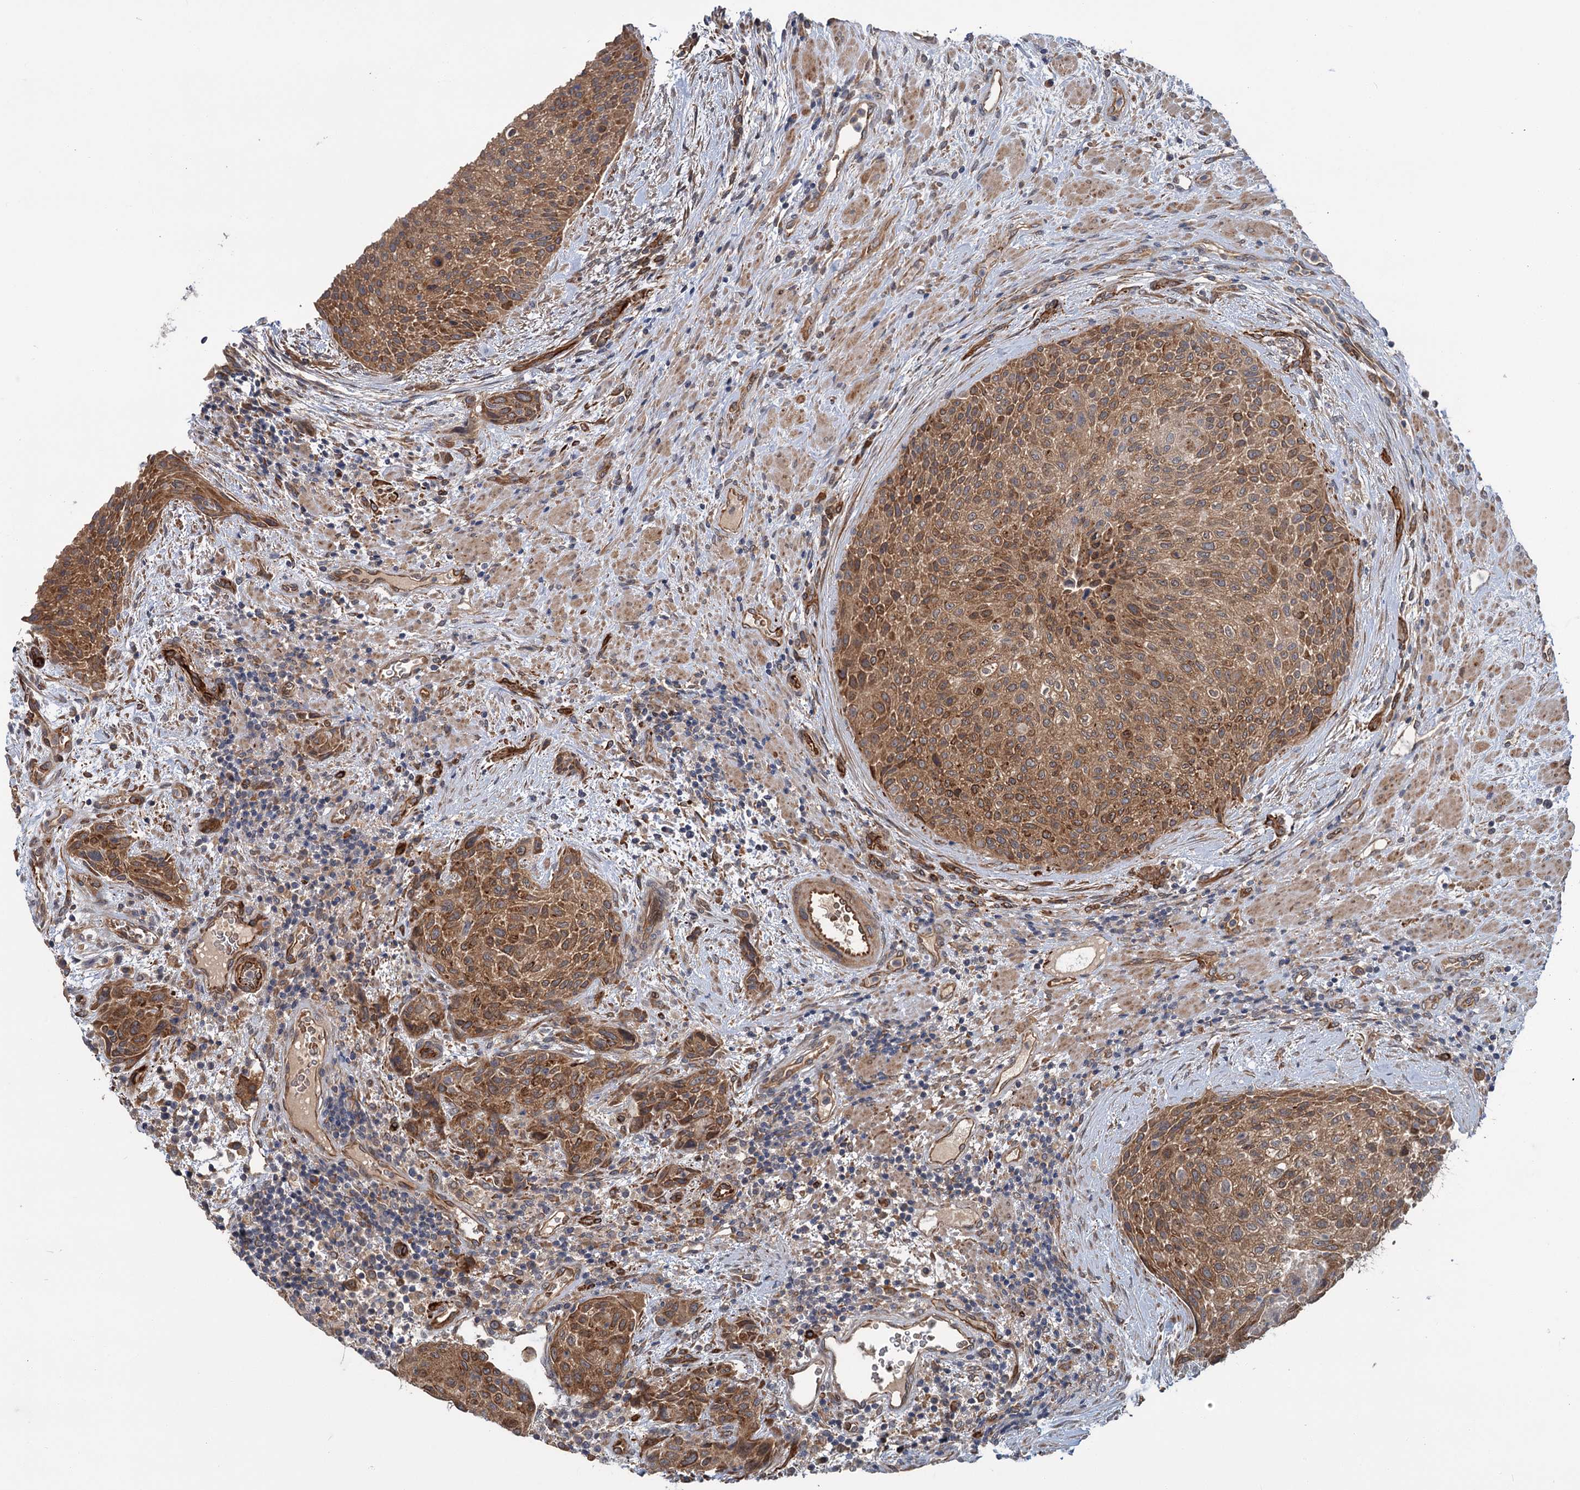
{"staining": {"intensity": "moderate", "quantity": ">75%", "location": "cytoplasmic/membranous"}, "tissue": "urothelial cancer", "cell_type": "Tumor cells", "image_type": "cancer", "snomed": [{"axis": "morphology", "description": "Normal tissue, NOS"}, {"axis": "morphology", "description": "Urothelial carcinoma, NOS"}, {"axis": "topography", "description": "Urinary bladder"}, {"axis": "topography", "description": "Peripheral nerve tissue"}], "caption": "IHC staining of urothelial cancer, which shows medium levels of moderate cytoplasmic/membranous positivity in about >75% of tumor cells indicating moderate cytoplasmic/membranous protein staining. The staining was performed using DAB (3,3'-diaminobenzidine) (brown) for protein detection and nuclei were counterstained in hematoxylin (blue).", "gene": "PKN2", "patient": {"sex": "male", "age": 35}}